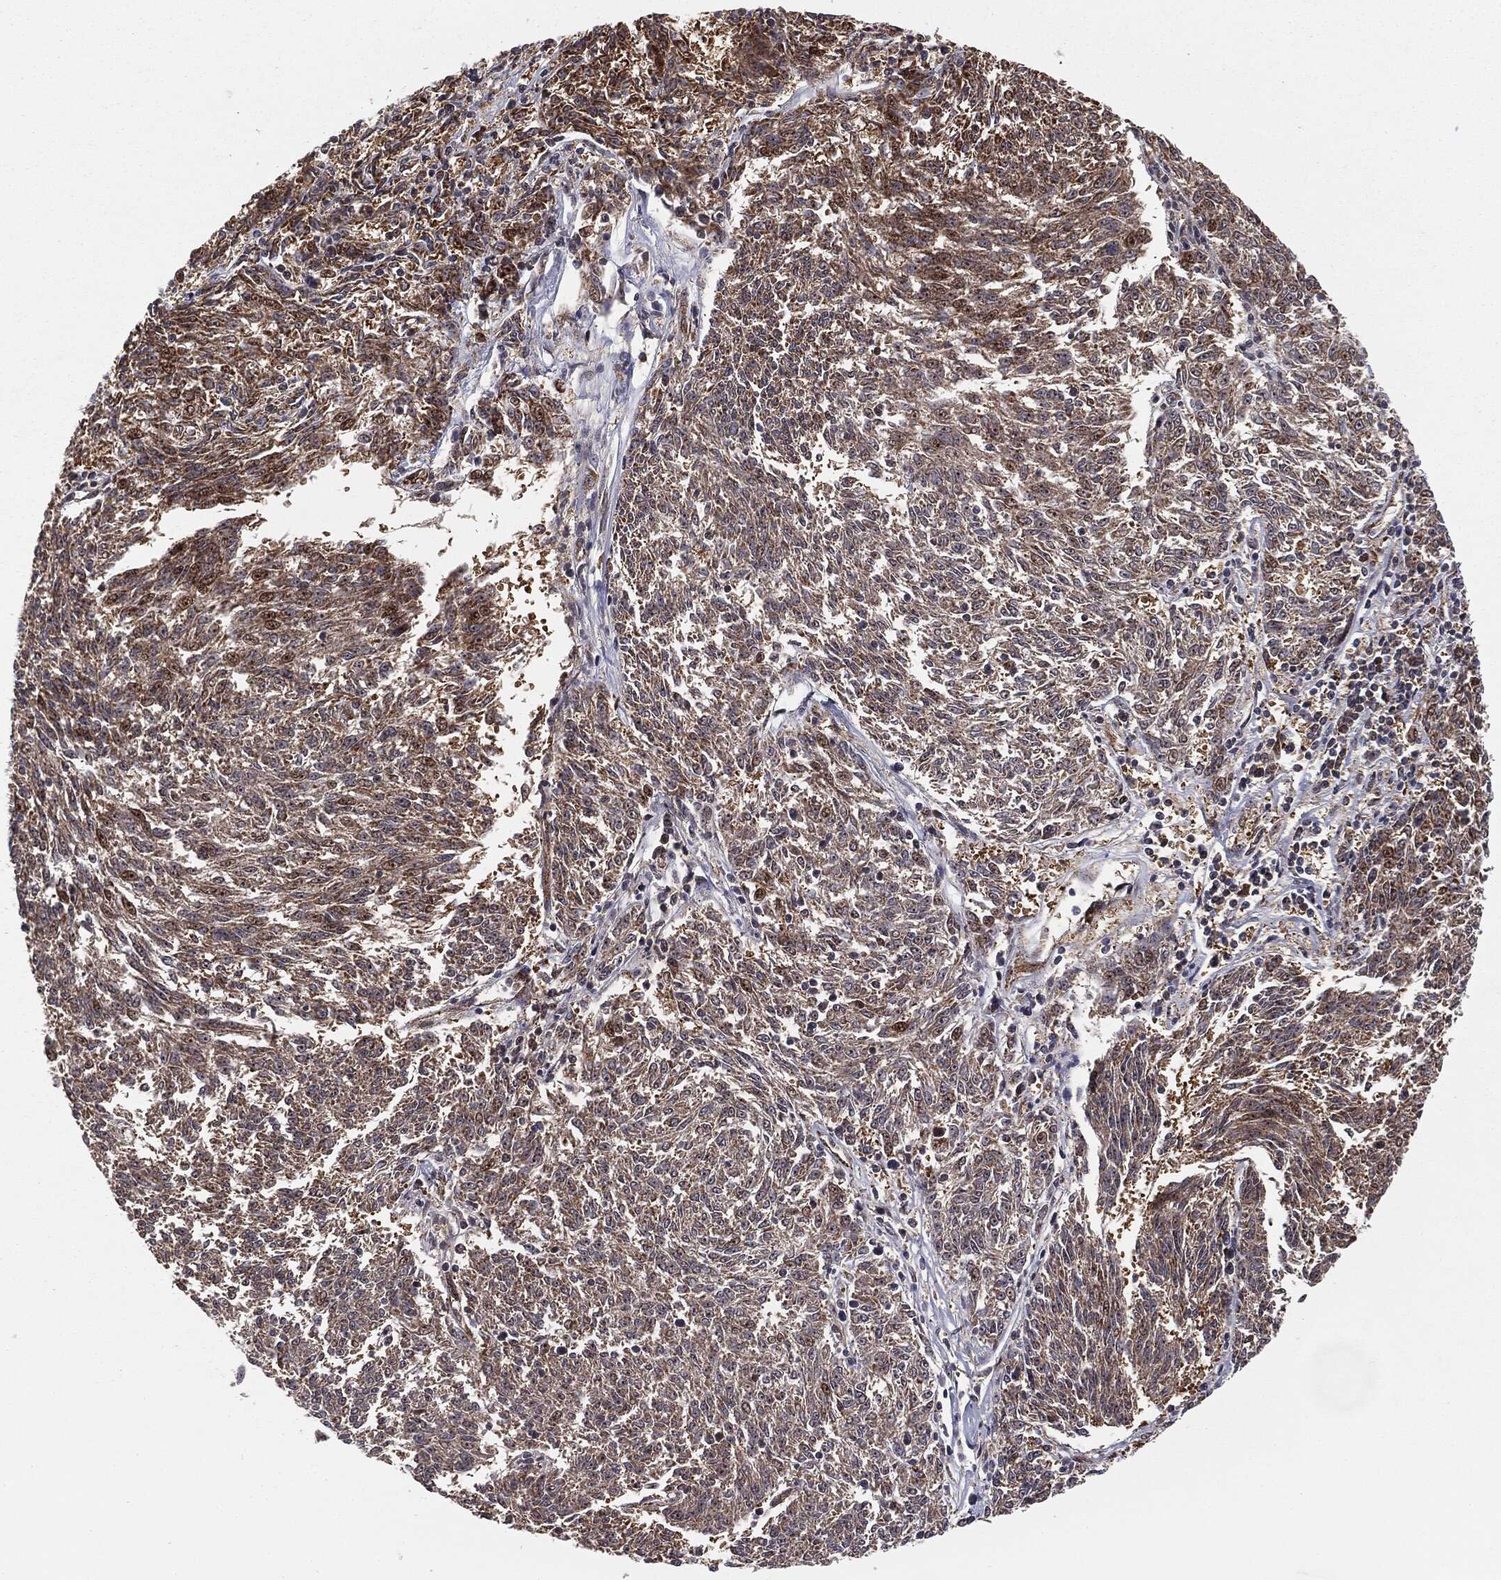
{"staining": {"intensity": "moderate", "quantity": "<25%", "location": "cytoplasmic/membranous"}, "tissue": "melanoma", "cell_type": "Tumor cells", "image_type": "cancer", "snomed": [{"axis": "morphology", "description": "Malignant melanoma, NOS"}, {"axis": "topography", "description": "Skin"}], "caption": "This micrograph reveals immunohistochemistry staining of malignant melanoma, with low moderate cytoplasmic/membranous staining in about <25% of tumor cells.", "gene": "PTEN", "patient": {"sex": "female", "age": 72}}